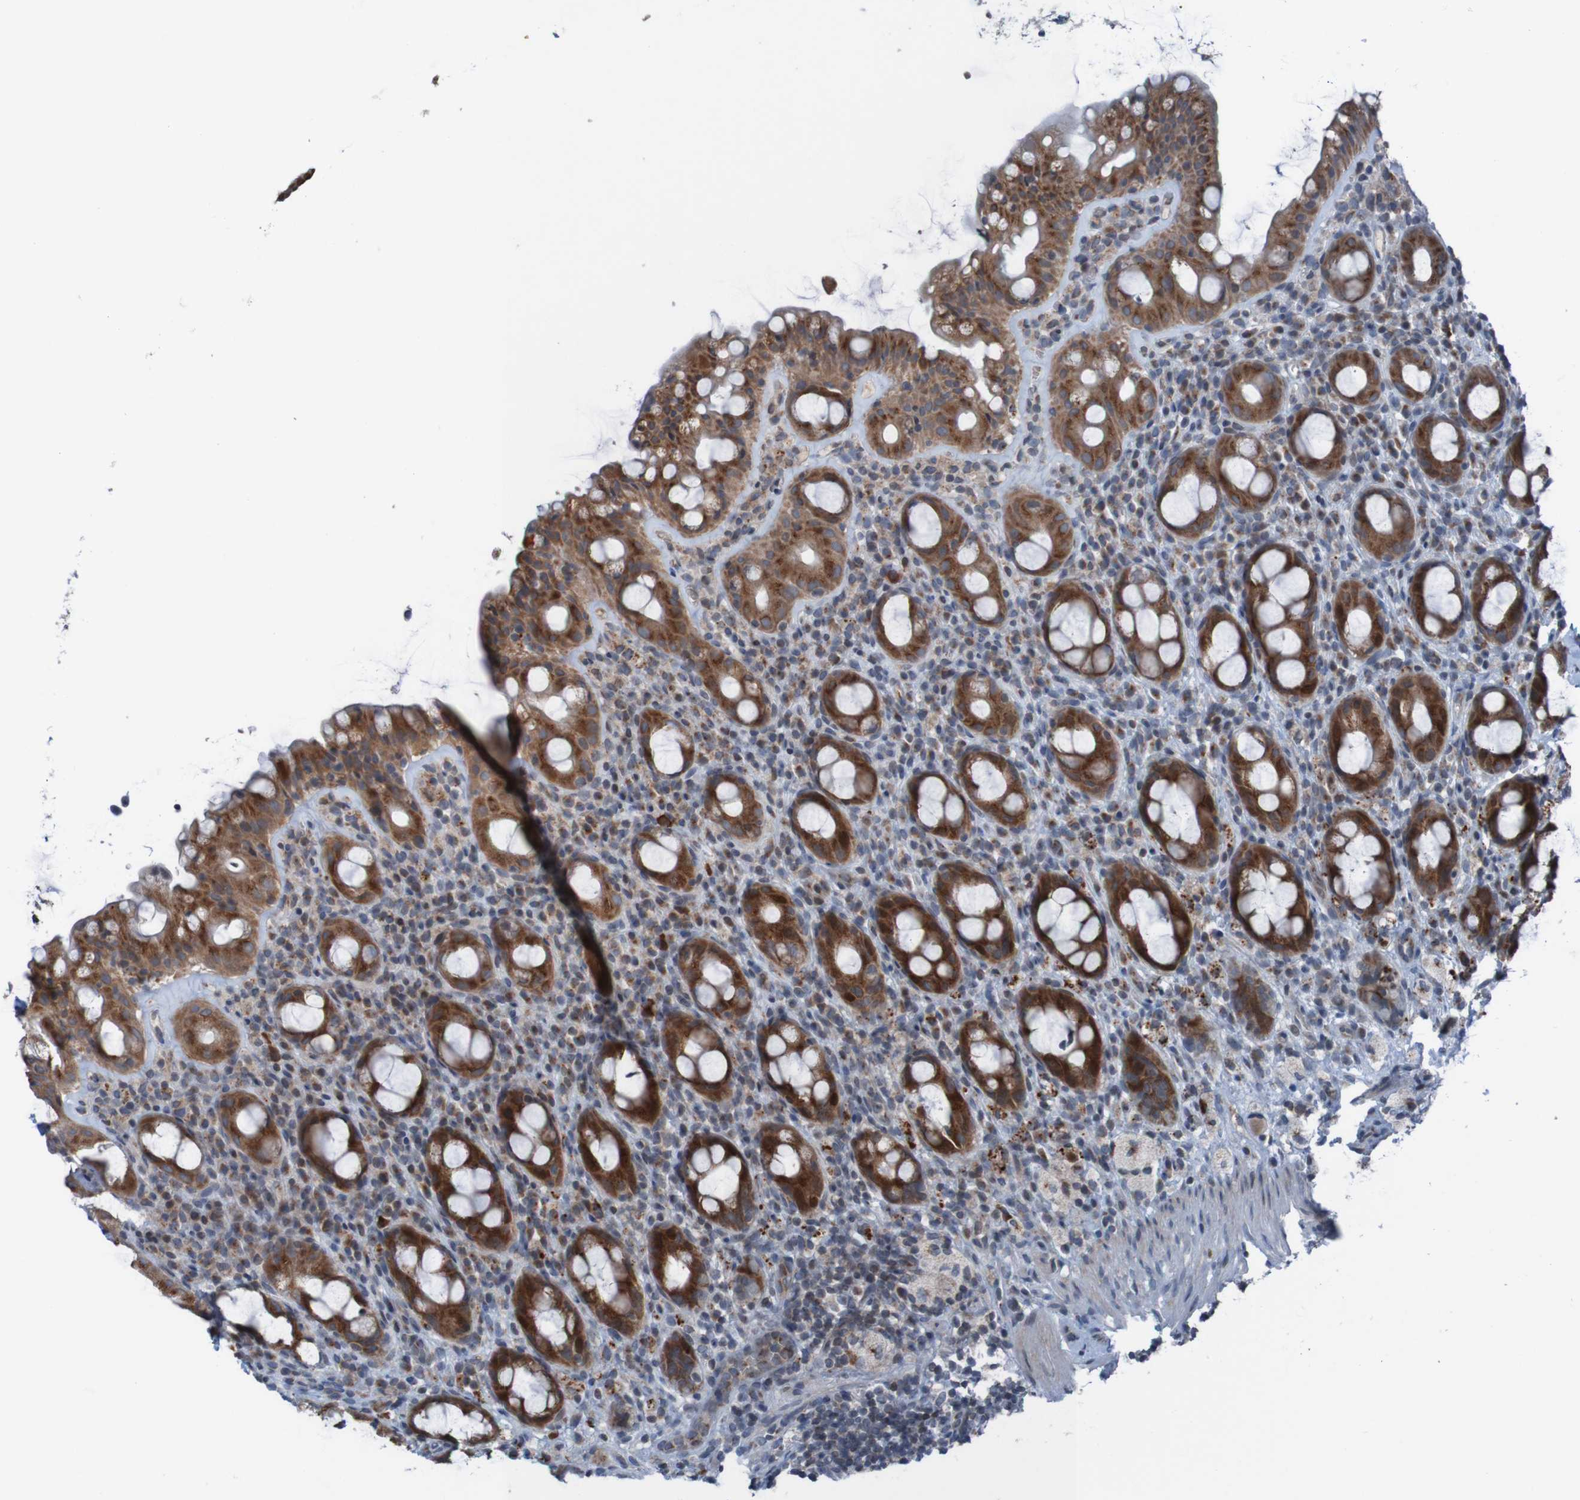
{"staining": {"intensity": "strong", "quantity": ">75%", "location": "cytoplasmic/membranous"}, "tissue": "rectum", "cell_type": "Glandular cells", "image_type": "normal", "snomed": [{"axis": "morphology", "description": "Normal tissue, NOS"}, {"axis": "topography", "description": "Rectum"}], "caption": "Approximately >75% of glandular cells in normal rectum display strong cytoplasmic/membranous protein staining as visualized by brown immunohistochemical staining.", "gene": "UNG", "patient": {"sex": "male", "age": 44}}